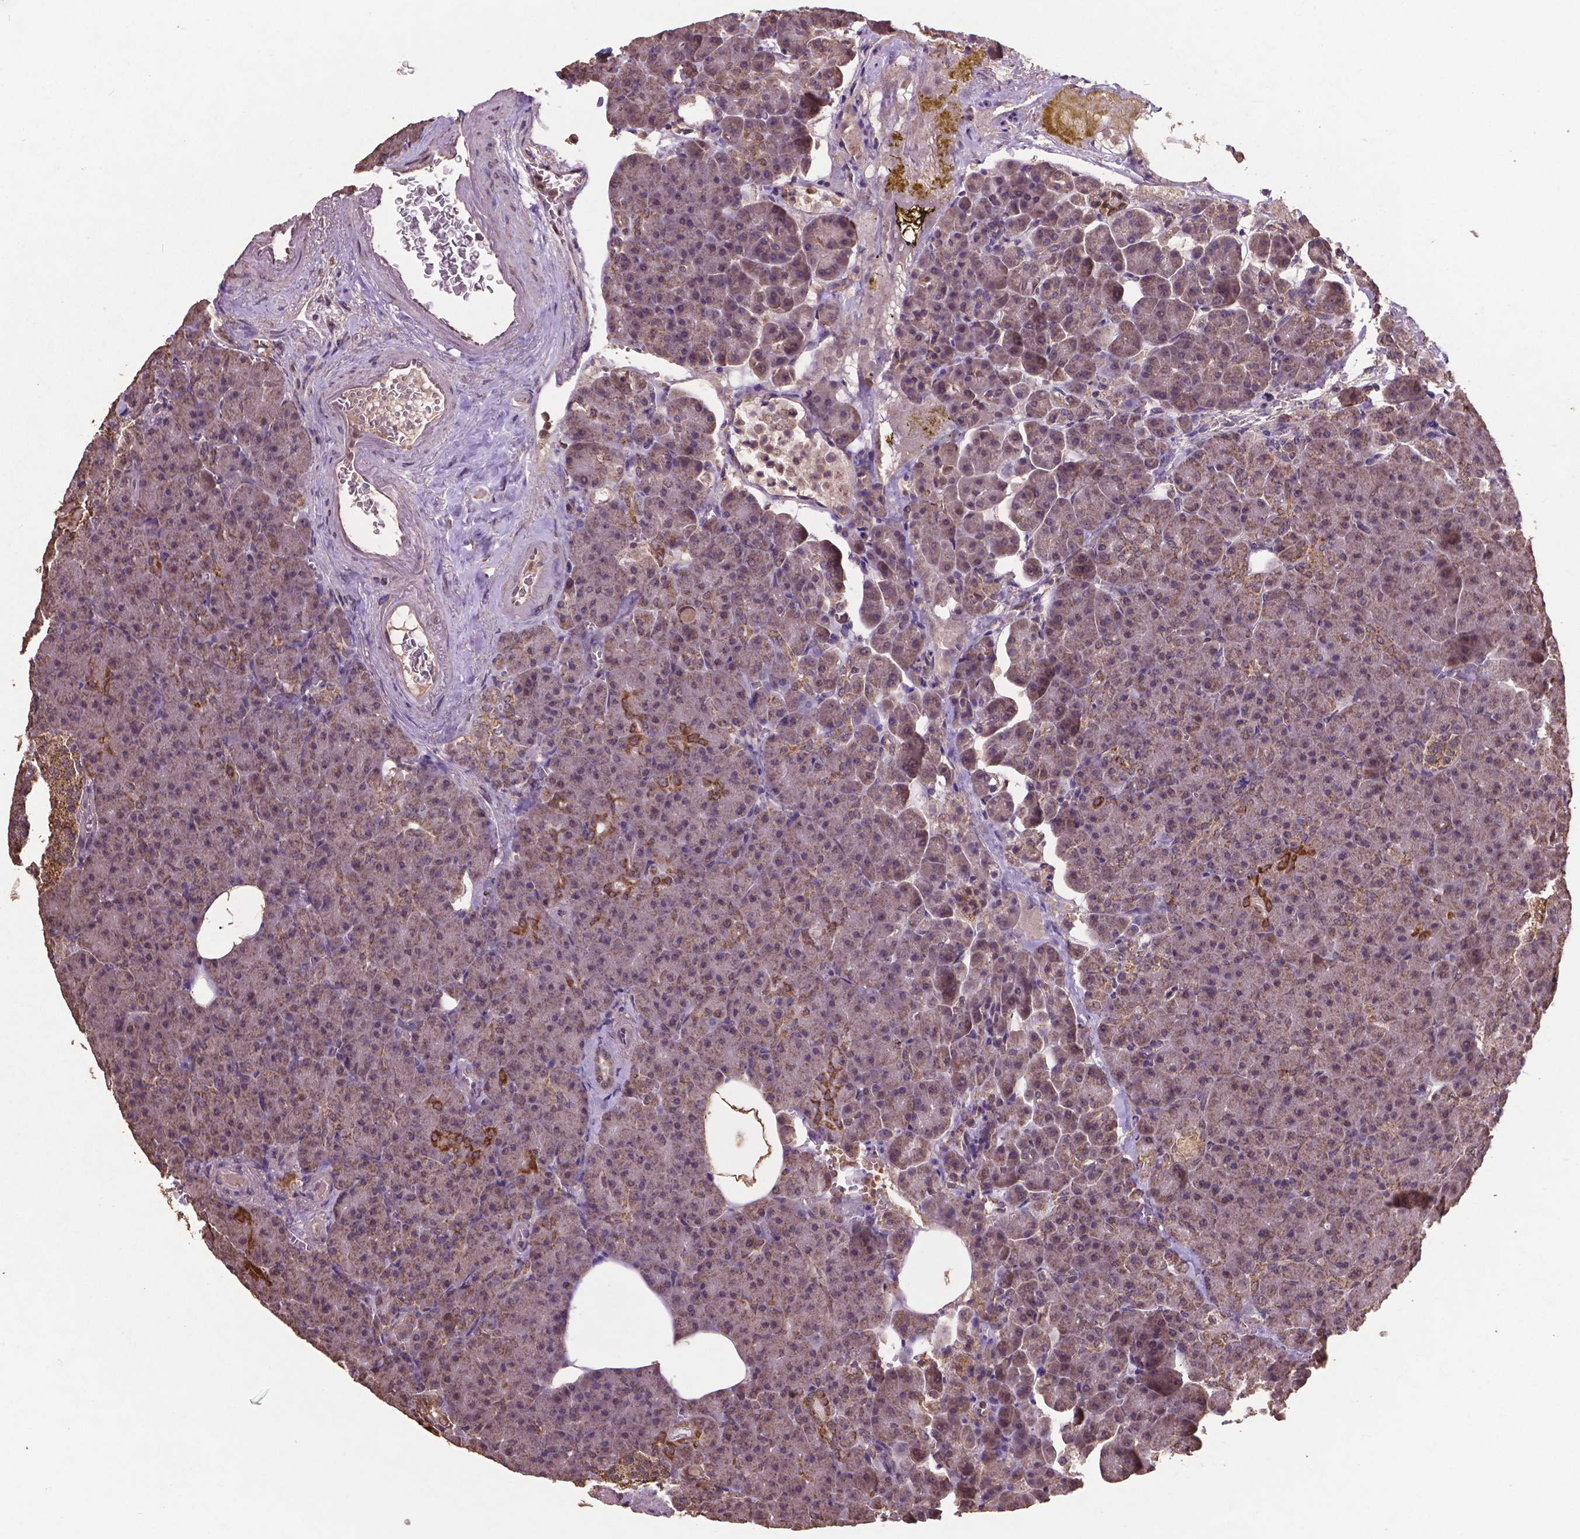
{"staining": {"intensity": "moderate", "quantity": "25%-75%", "location": "cytoplasmic/membranous"}, "tissue": "pancreas", "cell_type": "Exocrine glandular cells", "image_type": "normal", "snomed": [{"axis": "morphology", "description": "Normal tissue, NOS"}, {"axis": "topography", "description": "Pancreas"}], "caption": "Exocrine glandular cells show moderate cytoplasmic/membranous positivity in about 25%-75% of cells in unremarkable pancreas.", "gene": "DCAF1", "patient": {"sex": "female", "age": 74}}